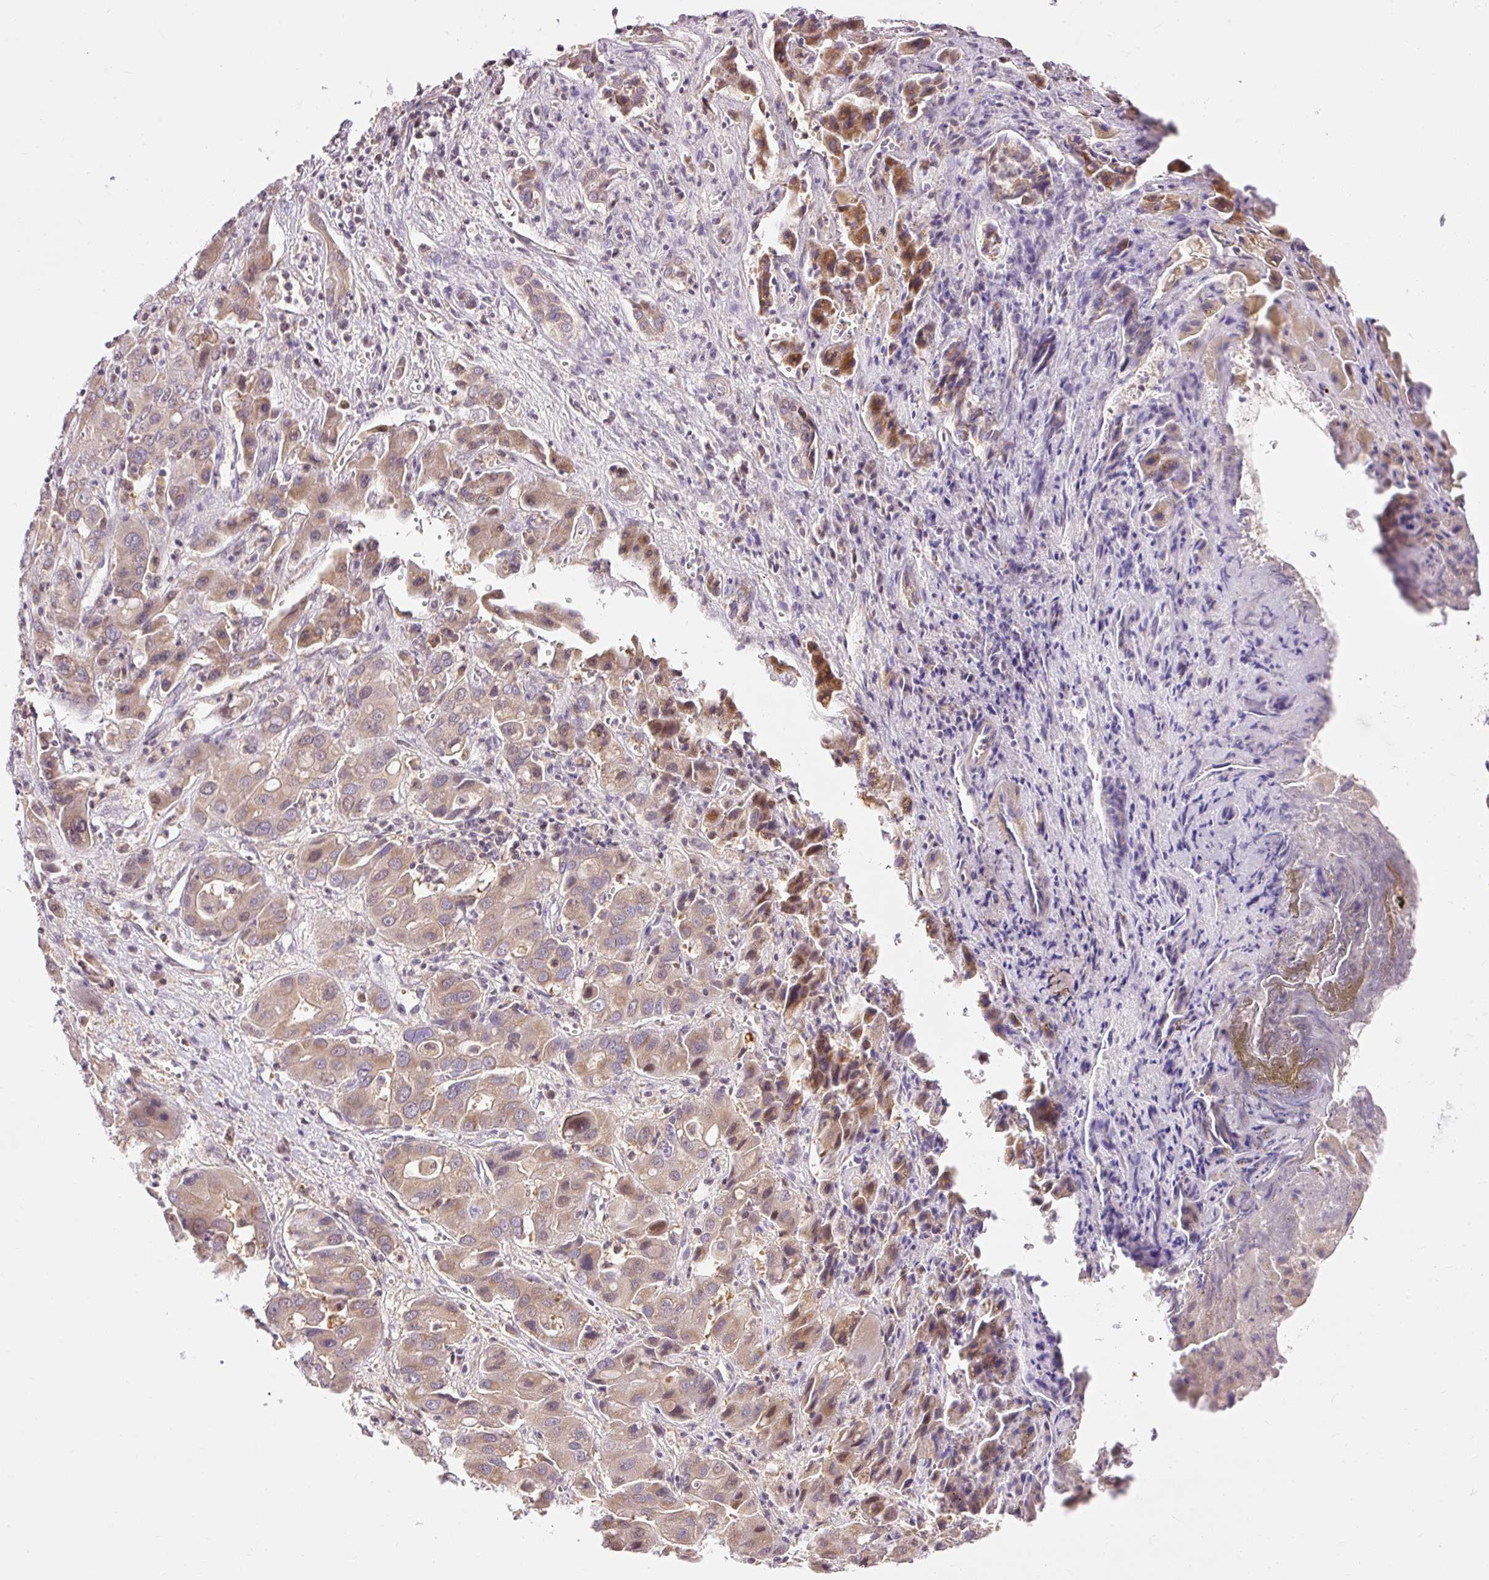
{"staining": {"intensity": "moderate", "quantity": ">75%", "location": "cytoplasmic/membranous,nuclear"}, "tissue": "liver cancer", "cell_type": "Tumor cells", "image_type": "cancer", "snomed": [{"axis": "morphology", "description": "Cholangiocarcinoma"}, {"axis": "topography", "description": "Liver"}], "caption": "Brown immunohistochemical staining in human liver cholangiocarcinoma demonstrates moderate cytoplasmic/membranous and nuclear positivity in about >75% of tumor cells.", "gene": "IMMT", "patient": {"sex": "male", "age": 67}}